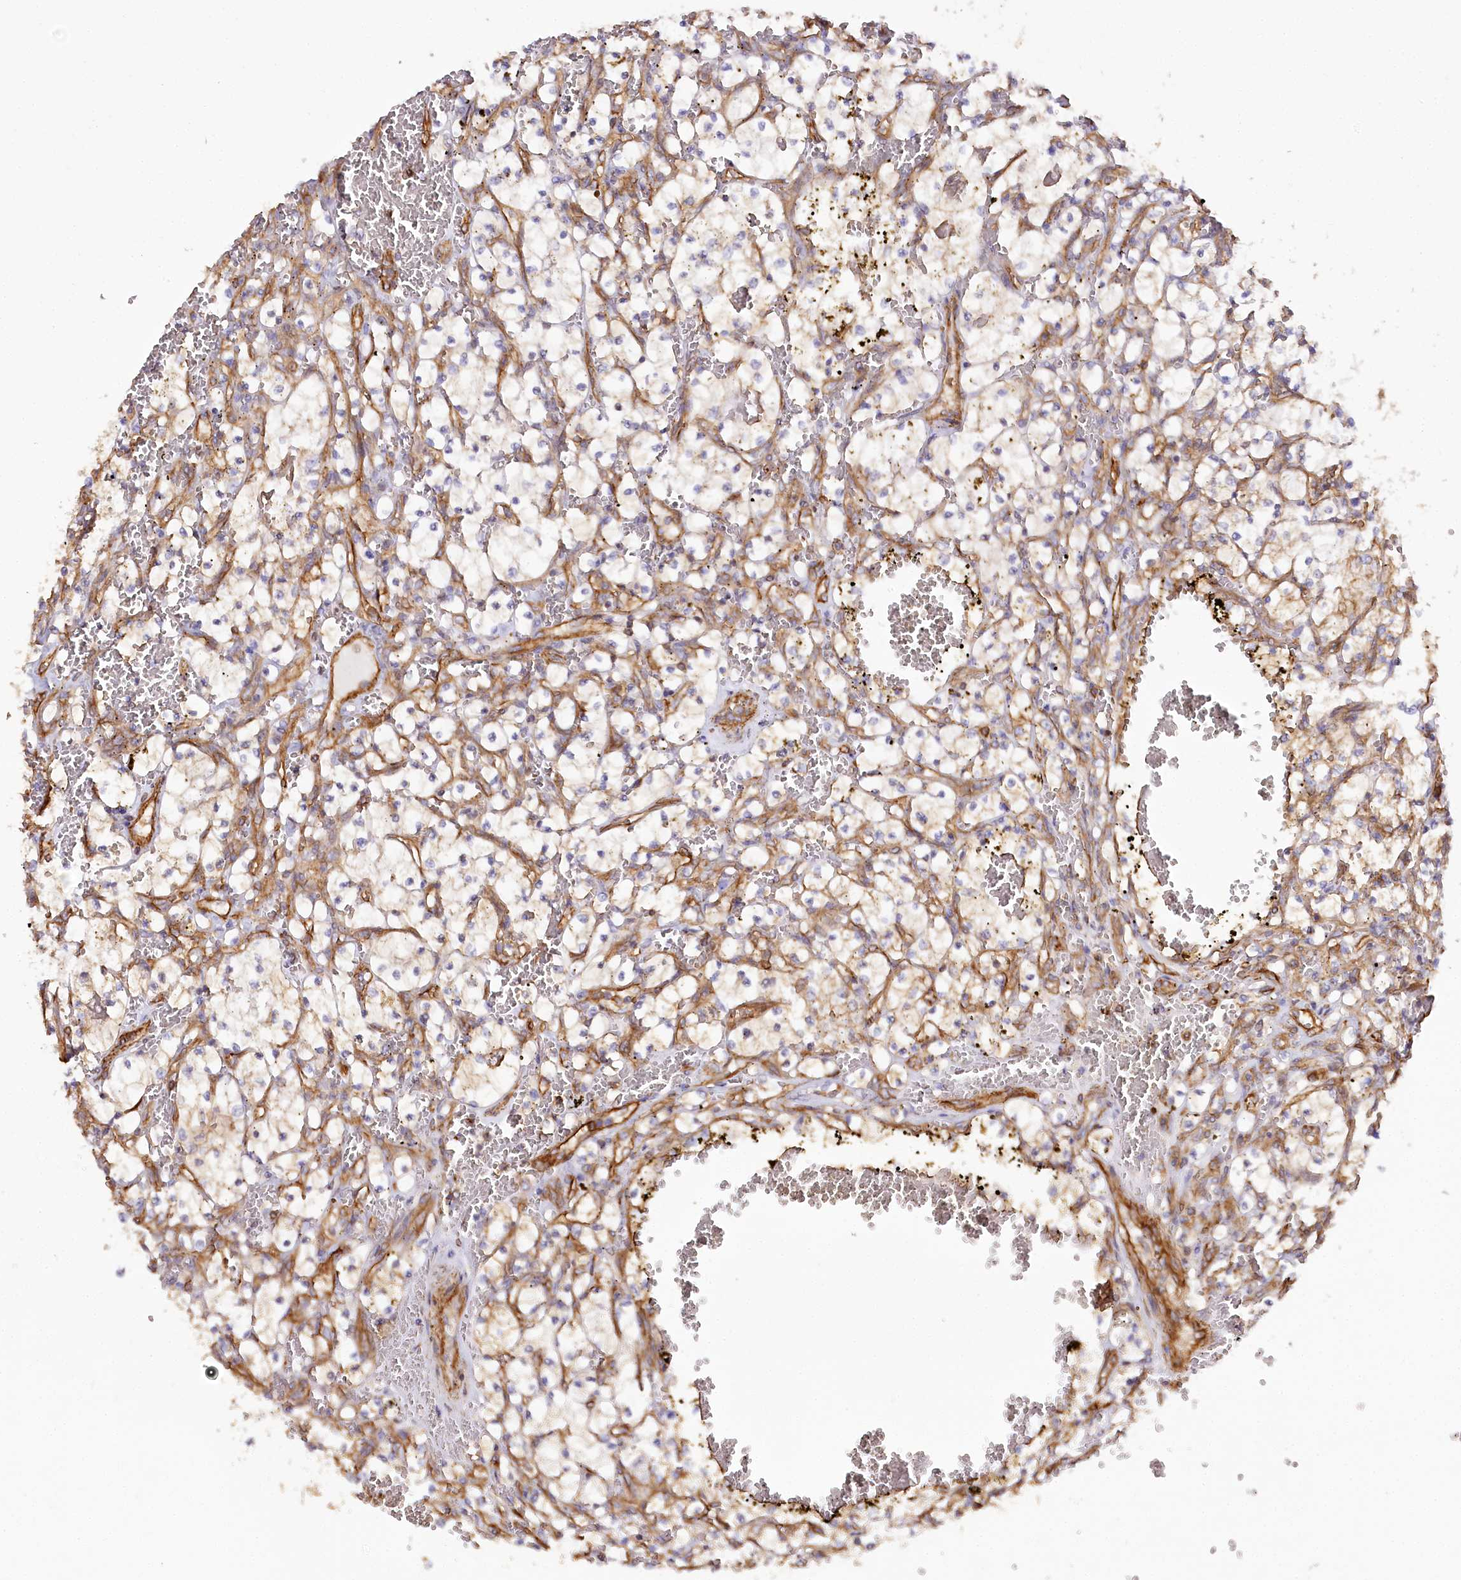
{"staining": {"intensity": "weak", "quantity": "<25%", "location": "cytoplasmic/membranous"}, "tissue": "renal cancer", "cell_type": "Tumor cells", "image_type": "cancer", "snomed": [{"axis": "morphology", "description": "Adenocarcinoma, NOS"}, {"axis": "topography", "description": "Kidney"}], "caption": "DAB immunohistochemical staining of adenocarcinoma (renal) exhibits no significant staining in tumor cells.", "gene": "SYNPO2", "patient": {"sex": "female", "age": 69}}